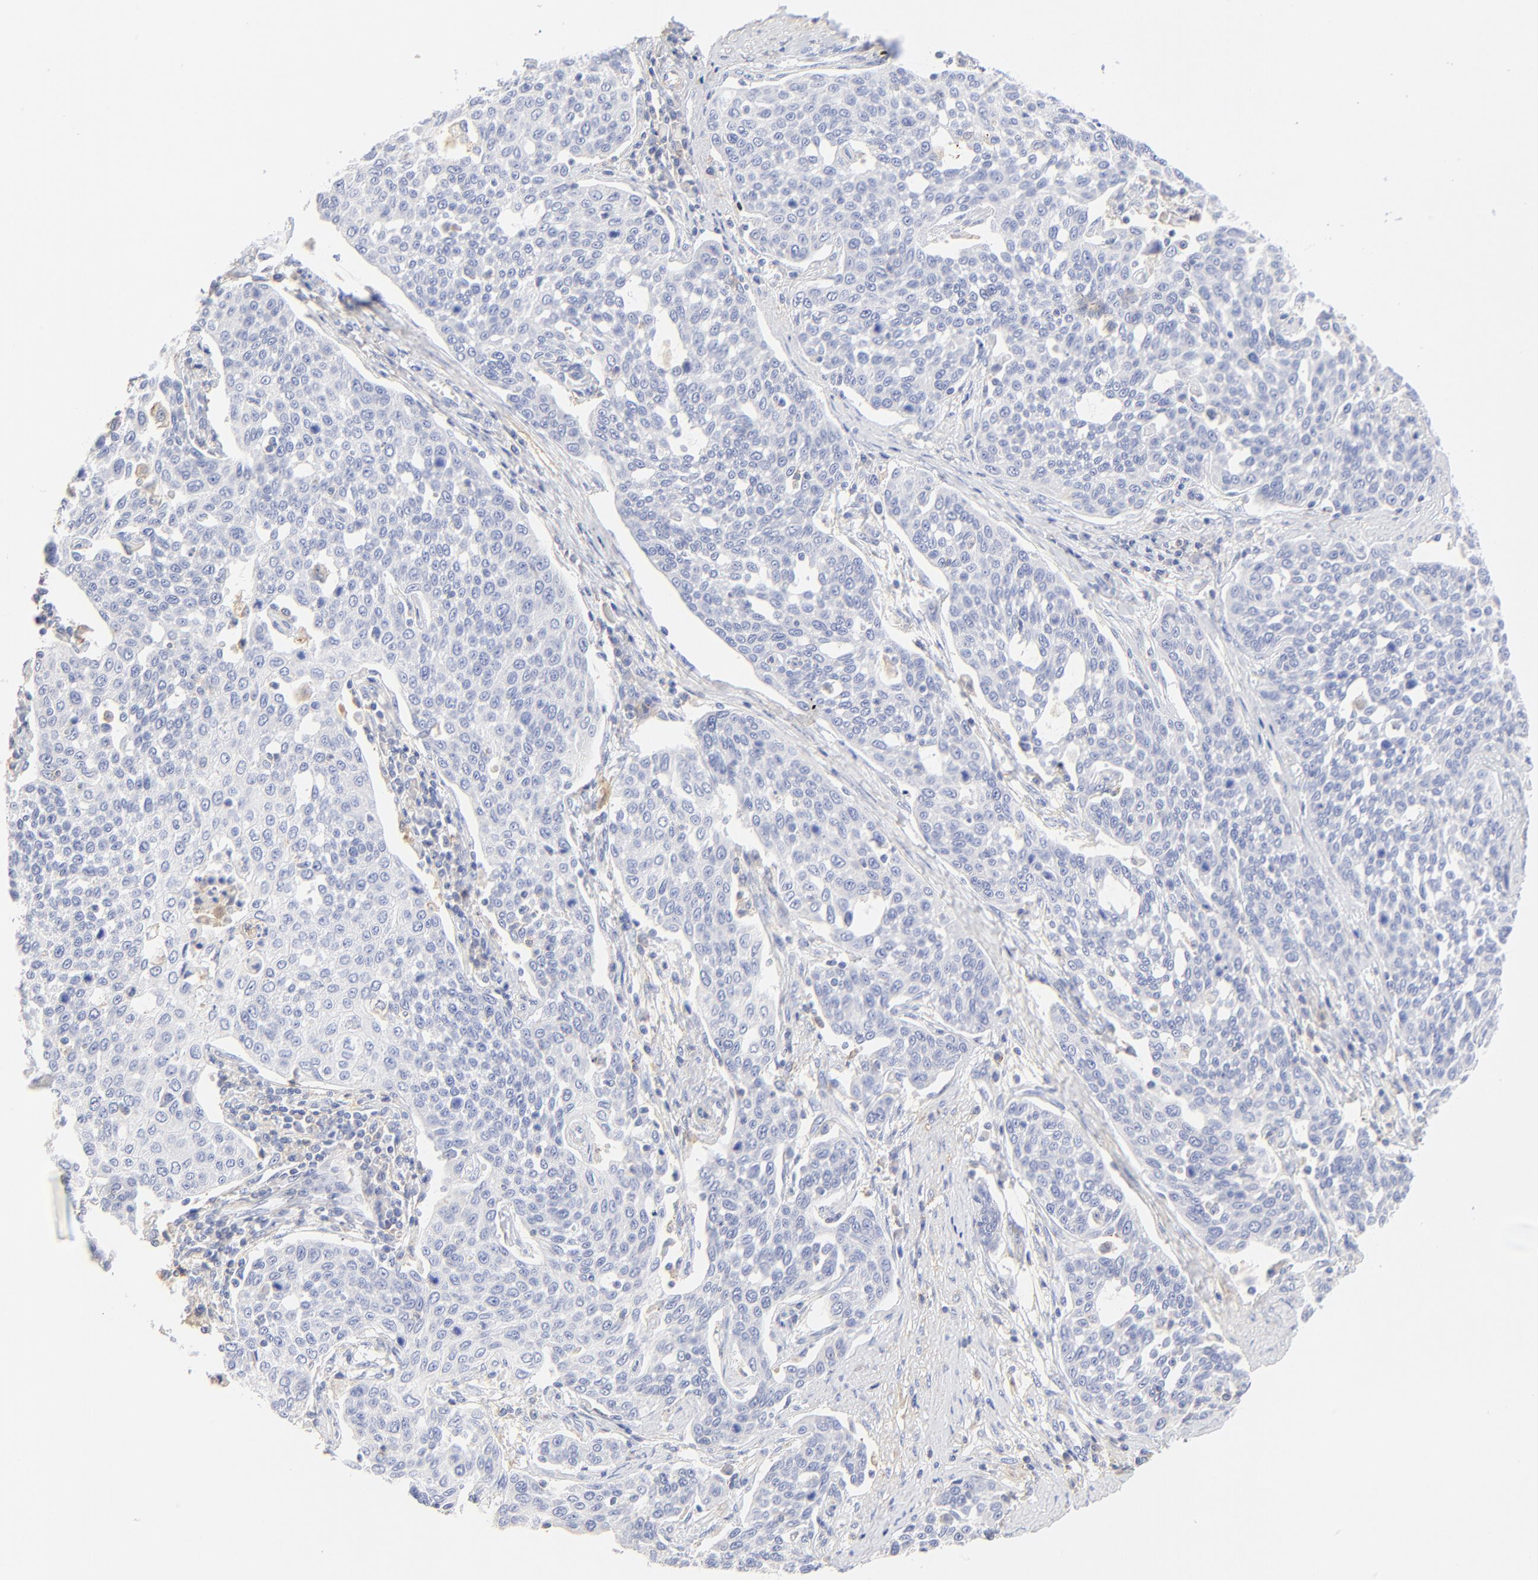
{"staining": {"intensity": "negative", "quantity": "none", "location": "none"}, "tissue": "cervical cancer", "cell_type": "Tumor cells", "image_type": "cancer", "snomed": [{"axis": "morphology", "description": "Squamous cell carcinoma, NOS"}, {"axis": "topography", "description": "Cervix"}], "caption": "Tumor cells show no significant protein expression in squamous cell carcinoma (cervical).", "gene": "MDGA2", "patient": {"sex": "female", "age": 34}}